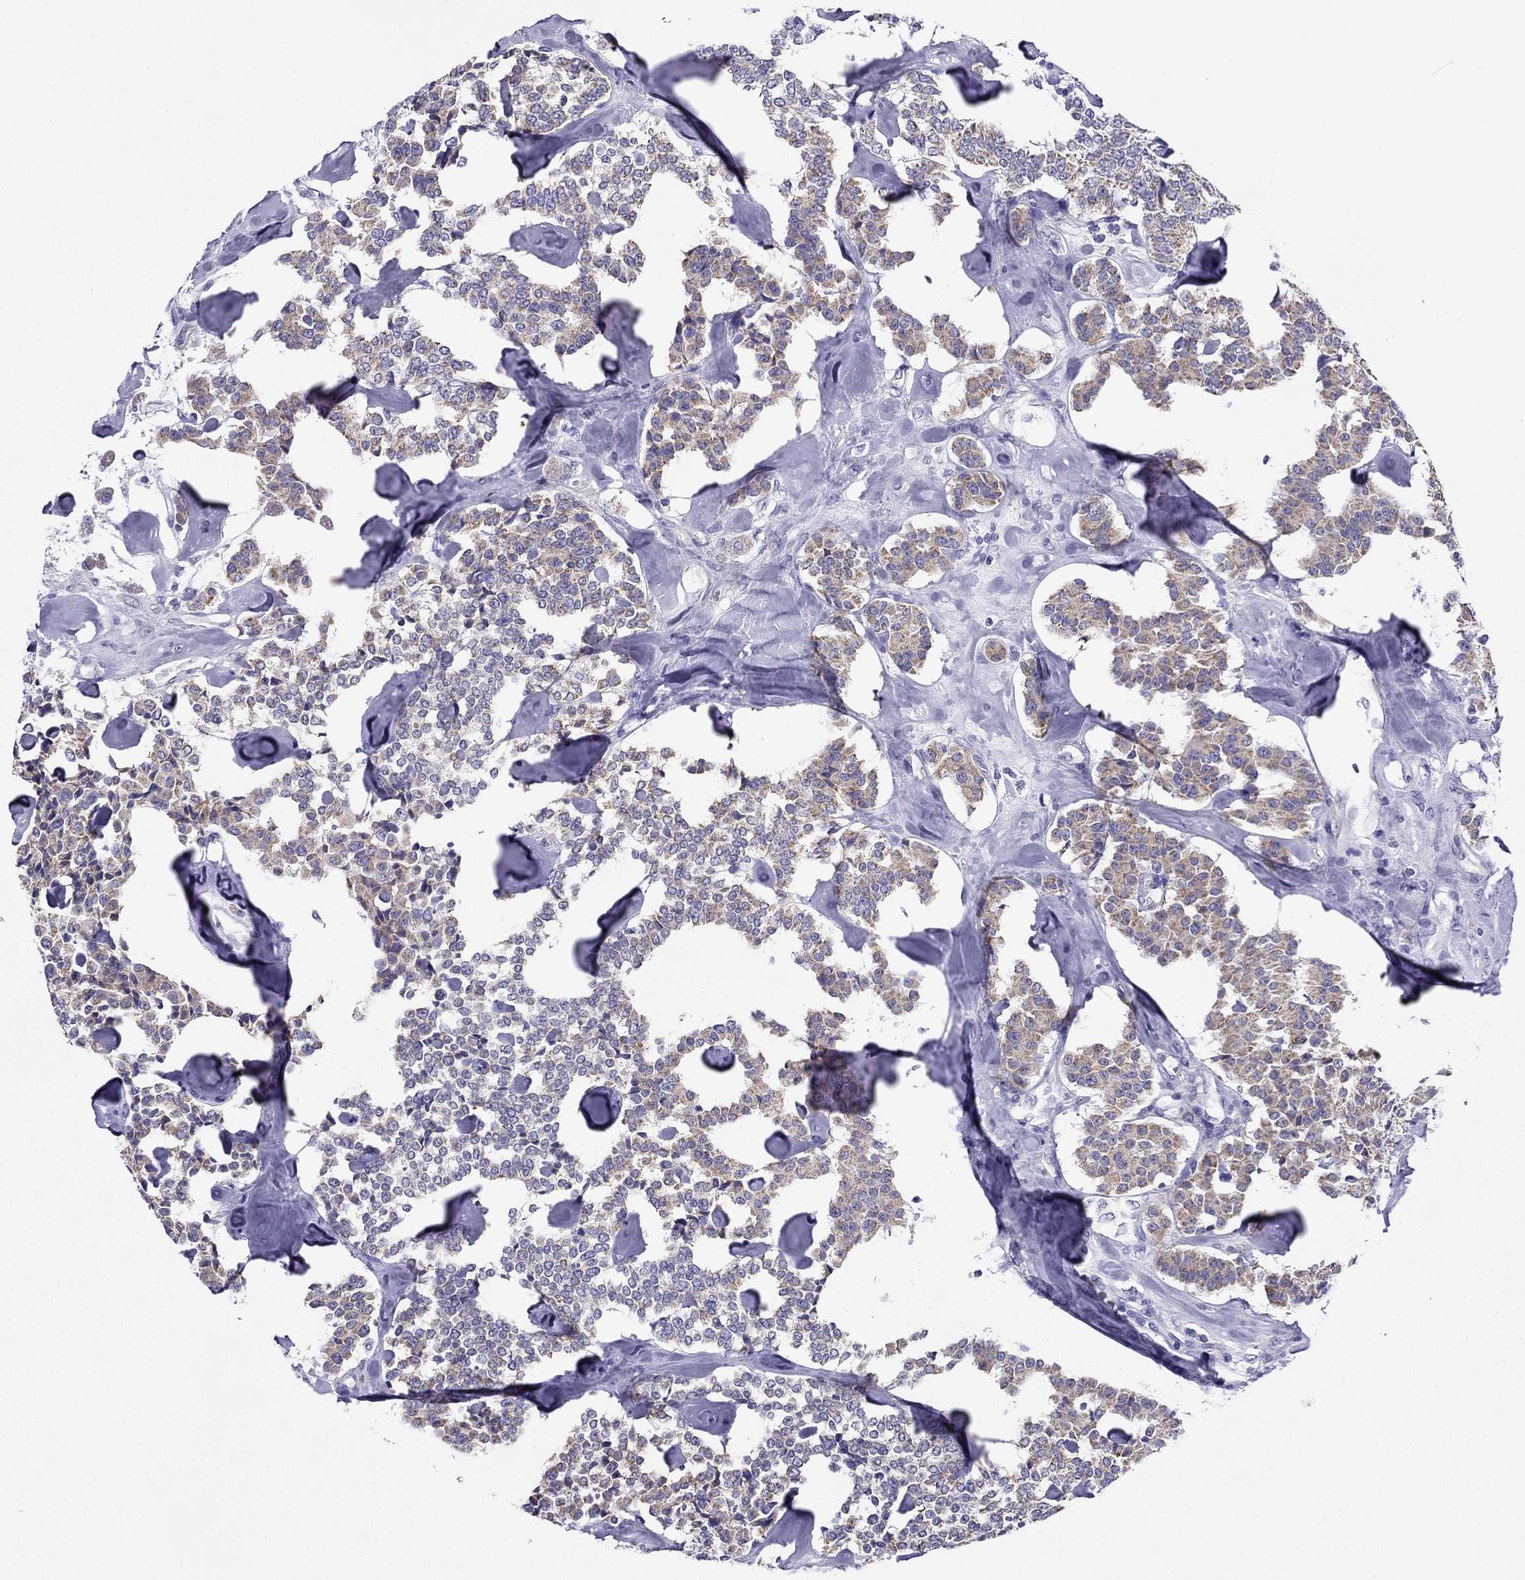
{"staining": {"intensity": "weak", "quantity": "25%-75%", "location": "cytoplasmic/membranous"}, "tissue": "carcinoid", "cell_type": "Tumor cells", "image_type": "cancer", "snomed": [{"axis": "morphology", "description": "Carcinoid, malignant, NOS"}, {"axis": "topography", "description": "Pancreas"}], "caption": "The immunohistochemical stain highlights weak cytoplasmic/membranous expression in tumor cells of carcinoid tissue. The staining is performed using DAB brown chromogen to label protein expression. The nuclei are counter-stained blue using hematoxylin.", "gene": "KIF5A", "patient": {"sex": "male", "age": 41}}